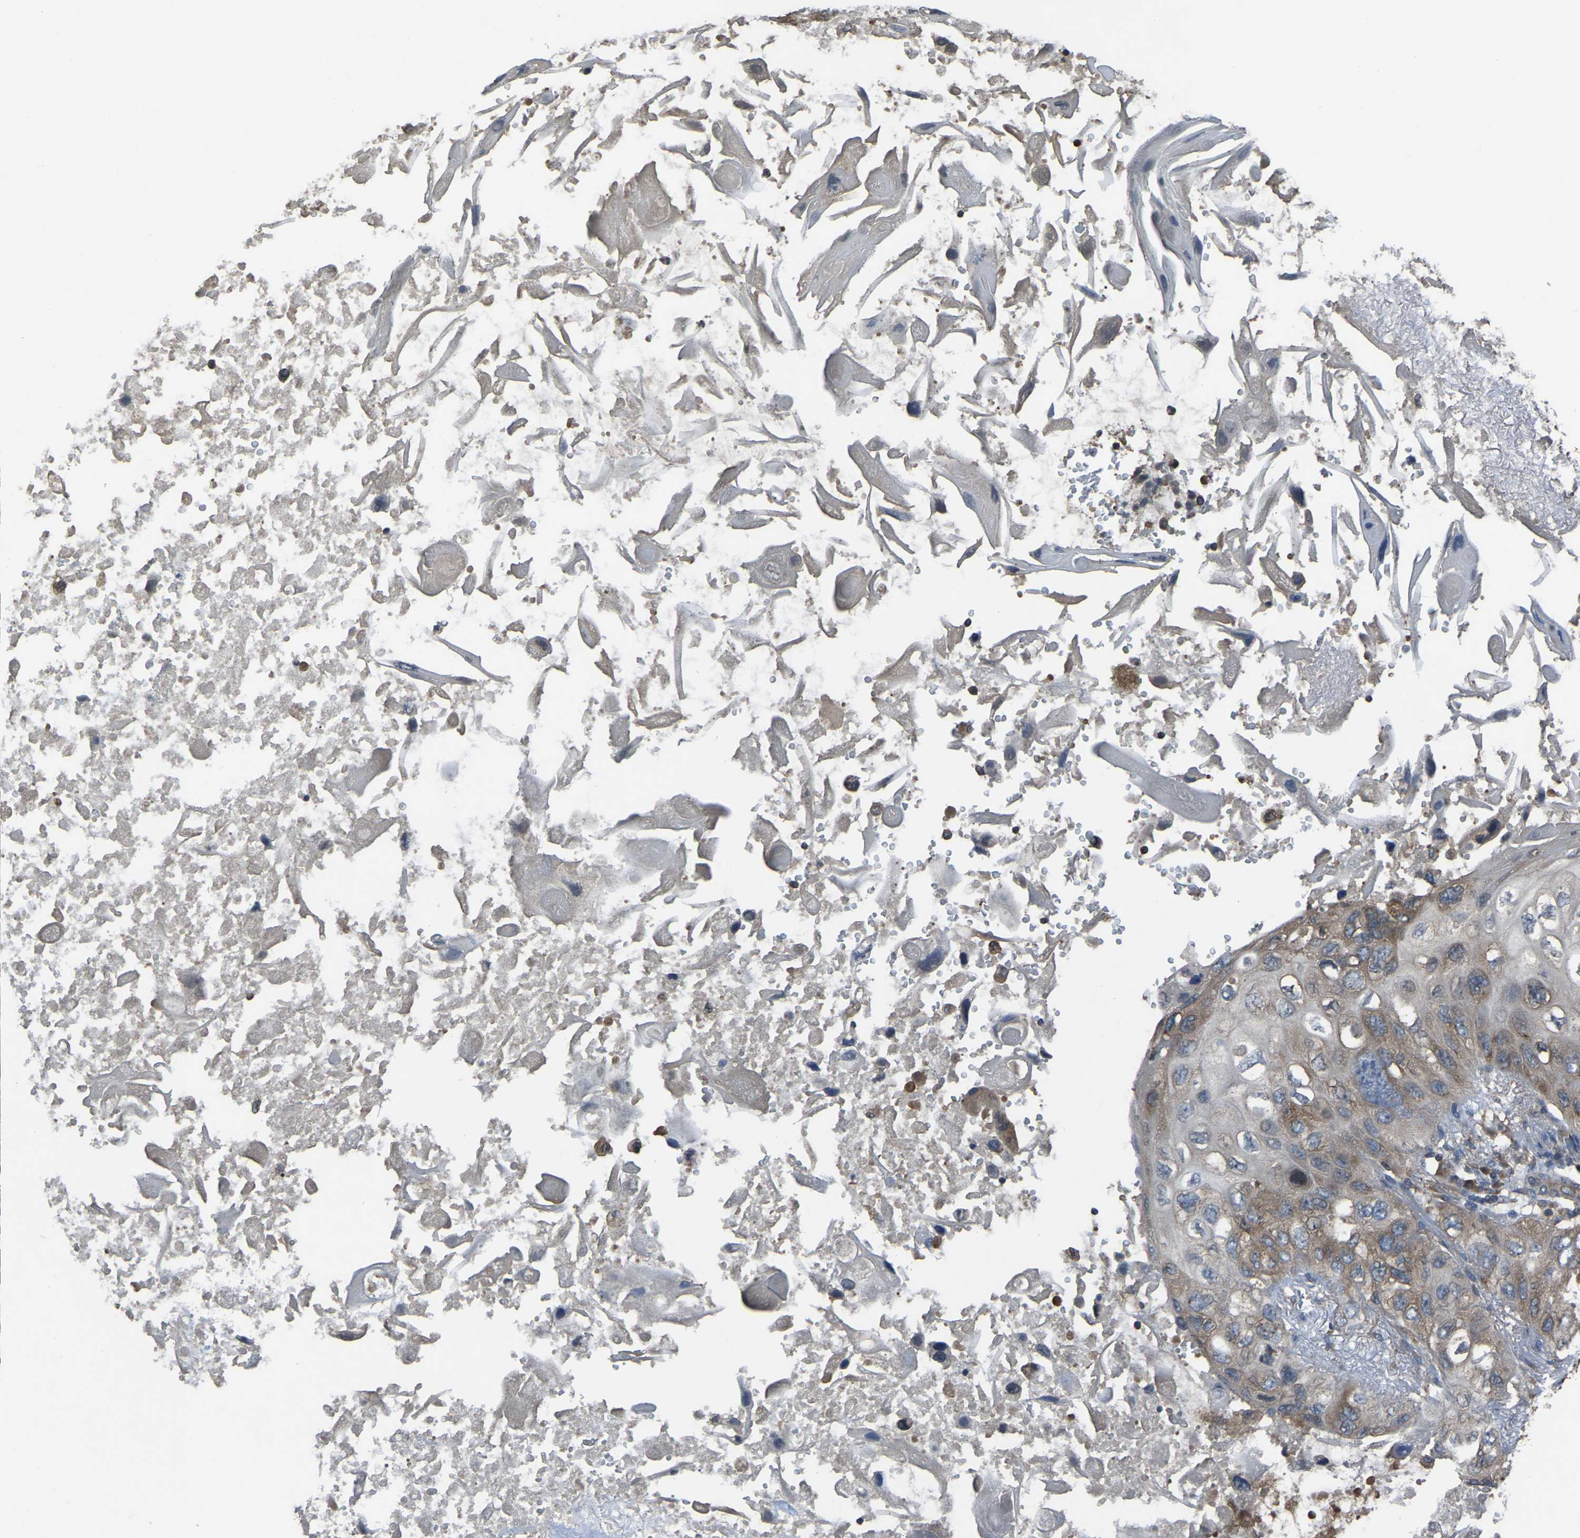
{"staining": {"intensity": "moderate", "quantity": ">75%", "location": "cytoplasmic/membranous"}, "tissue": "lung cancer", "cell_type": "Tumor cells", "image_type": "cancer", "snomed": [{"axis": "morphology", "description": "Squamous cell carcinoma, NOS"}, {"axis": "topography", "description": "Lung"}], "caption": "Immunohistochemical staining of human lung cancer exhibits moderate cytoplasmic/membranous protein staining in approximately >75% of tumor cells.", "gene": "AIMP1", "patient": {"sex": "female", "age": 73}}